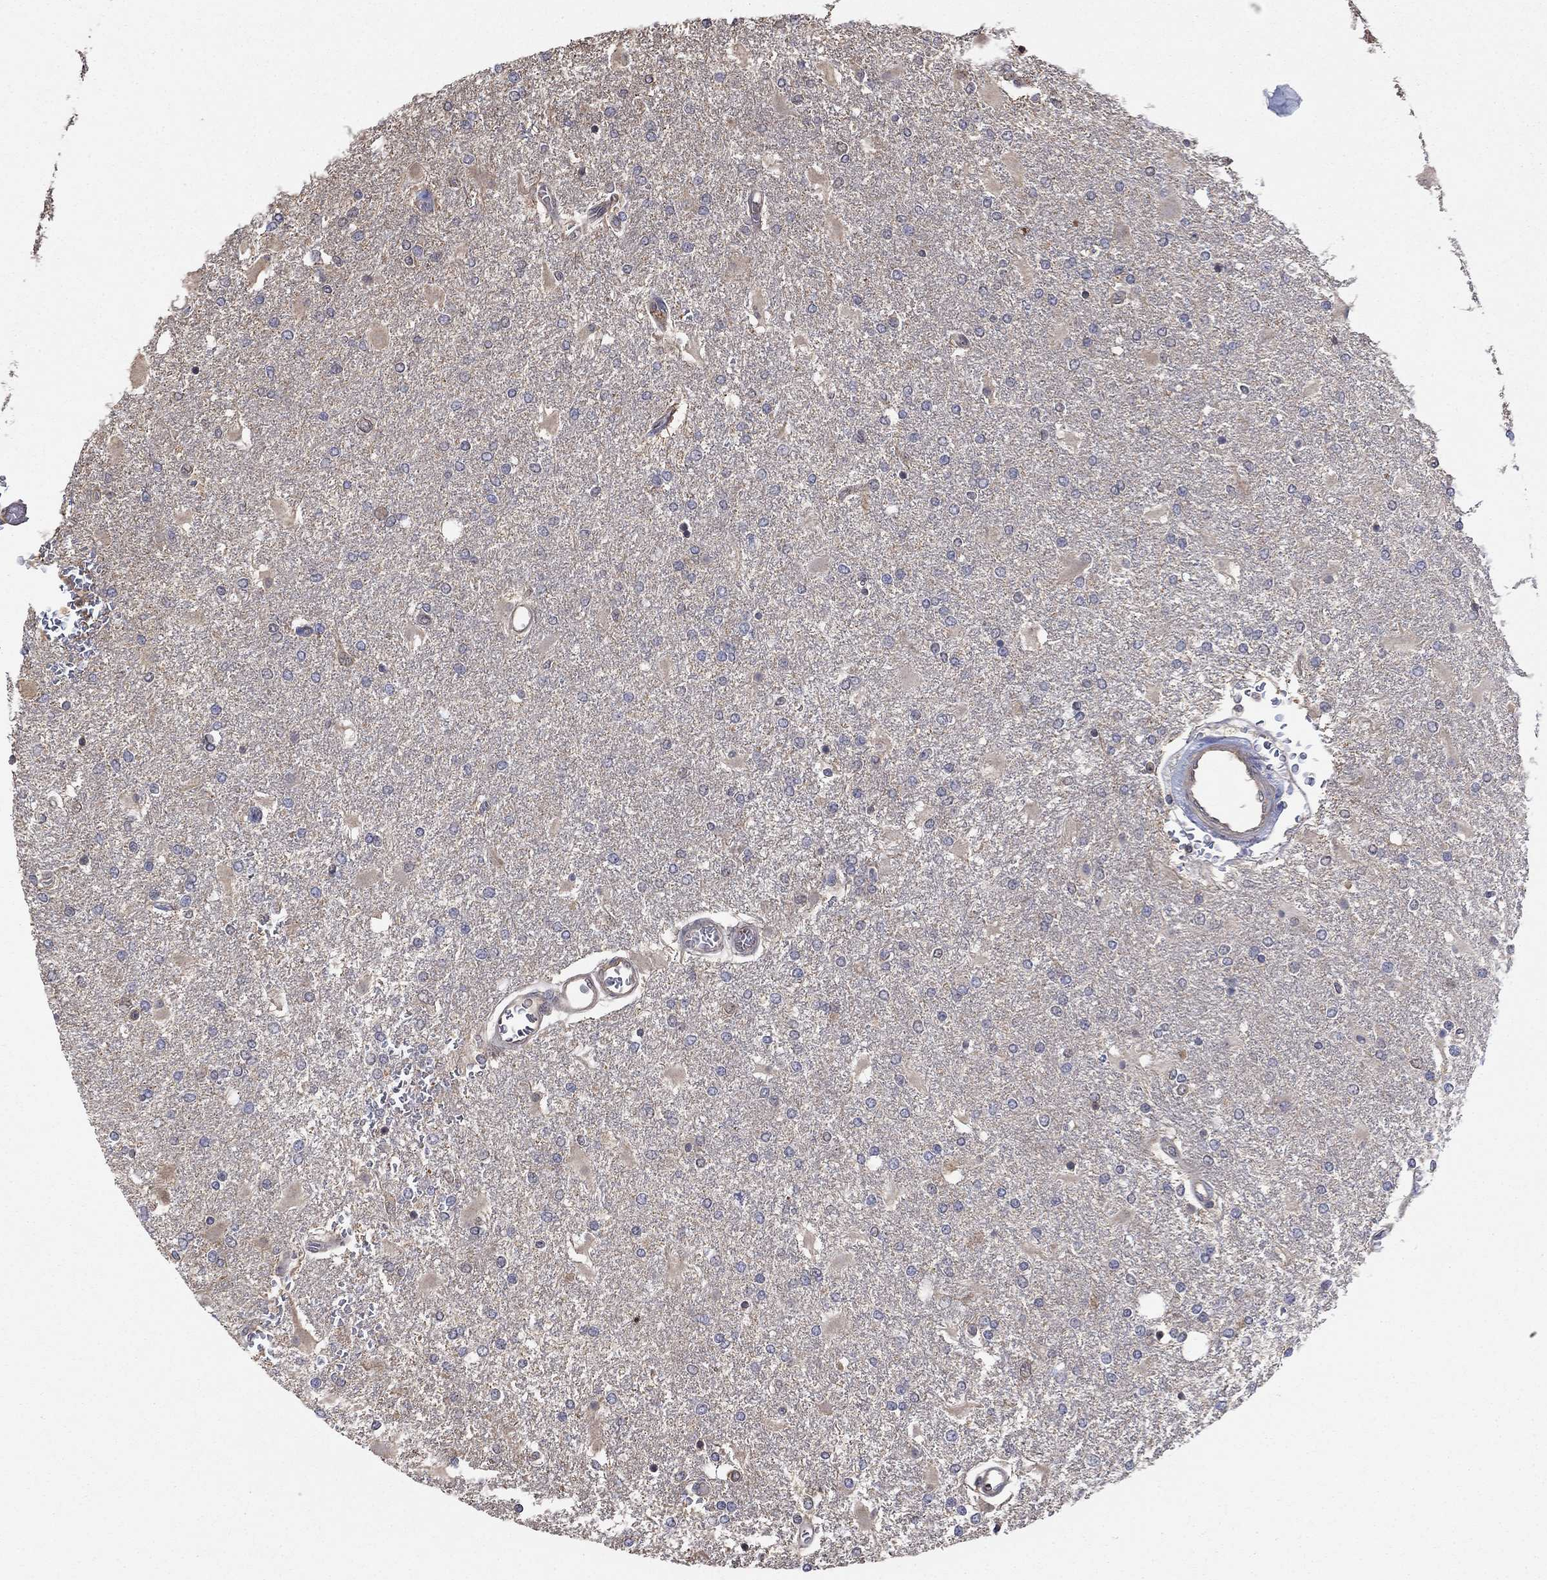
{"staining": {"intensity": "negative", "quantity": "none", "location": "none"}, "tissue": "glioma", "cell_type": "Tumor cells", "image_type": "cancer", "snomed": [{"axis": "morphology", "description": "Glioma, malignant, High grade"}, {"axis": "topography", "description": "Cerebral cortex"}], "caption": "Malignant high-grade glioma was stained to show a protein in brown. There is no significant expression in tumor cells. (DAB (3,3'-diaminobenzidine) immunohistochemistry (IHC) visualized using brightfield microscopy, high magnification).", "gene": "RNF114", "patient": {"sex": "male", "age": 79}}